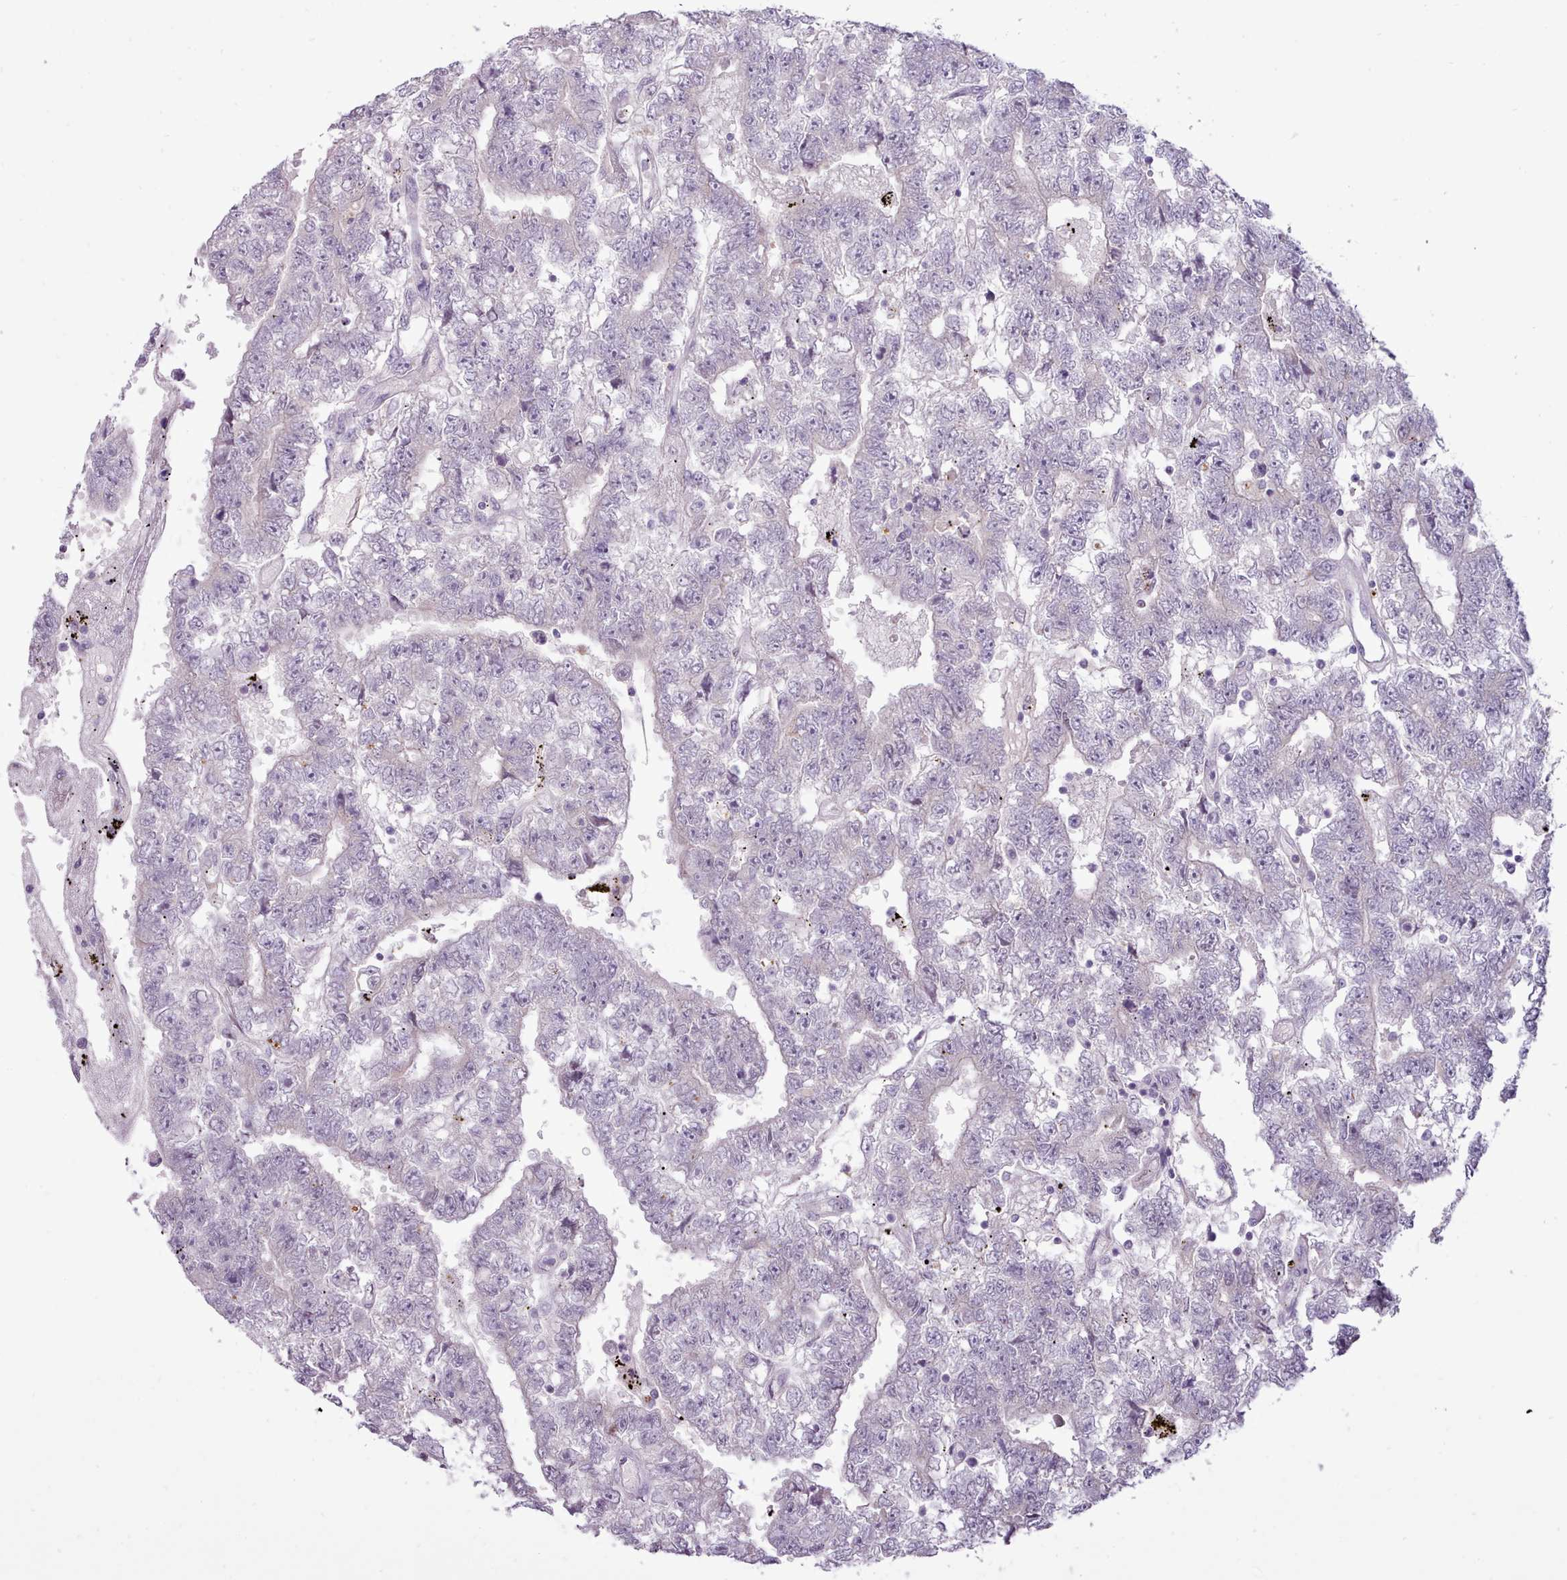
{"staining": {"intensity": "negative", "quantity": "none", "location": "none"}, "tissue": "testis cancer", "cell_type": "Tumor cells", "image_type": "cancer", "snomed": [{"axis": "morphology", "description": "Carcinoma, Embryonal, NOS"}, {"axis": "topography", "description": "Testis"}], "caption": "Tumor cells show no significant protein positivity in testis cancer (embryonal carcinoma).", "gene": "ATRAID", "patient": {"sex": "male", "age": 25}}